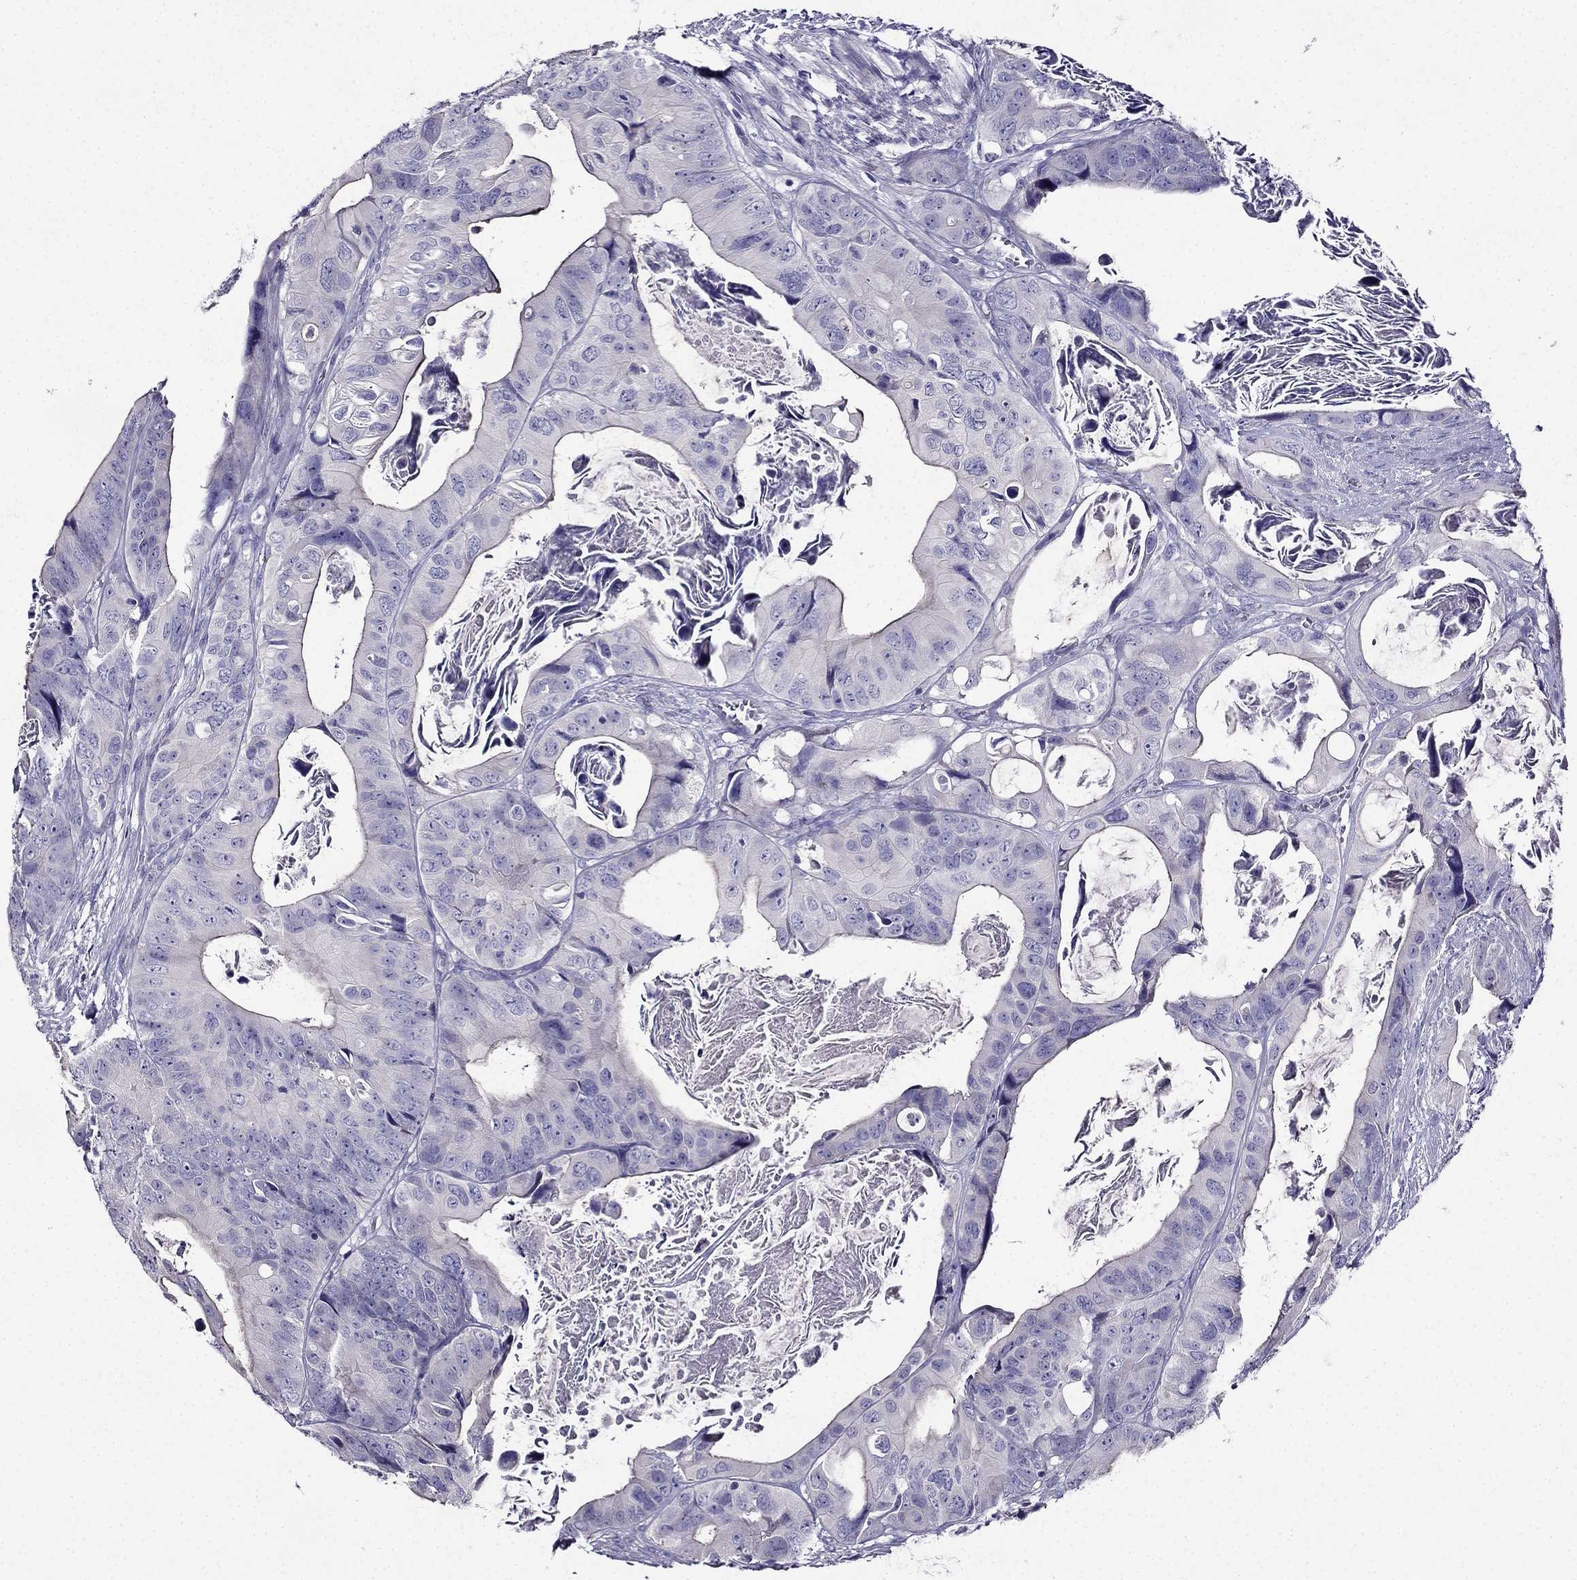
{"staining": {"intensity": "negative", "quantity": "none", "location": "none"}, "tissue": "colorectal cancer", "cell_type": "Tumor cells", "image_type": "cancer", "snomed": [{"axis": "morphology", "description": "Adenocarcinoma, NOS"}, {"axis": "topography", "description": "Rectum"}], "caption": "The immunohistochemistry histopathology image has no significant staining in tumor cells of colorectal cancer tissue.", "gene": "TMEM266", "patient": {"sex": "male", "age": 64}}